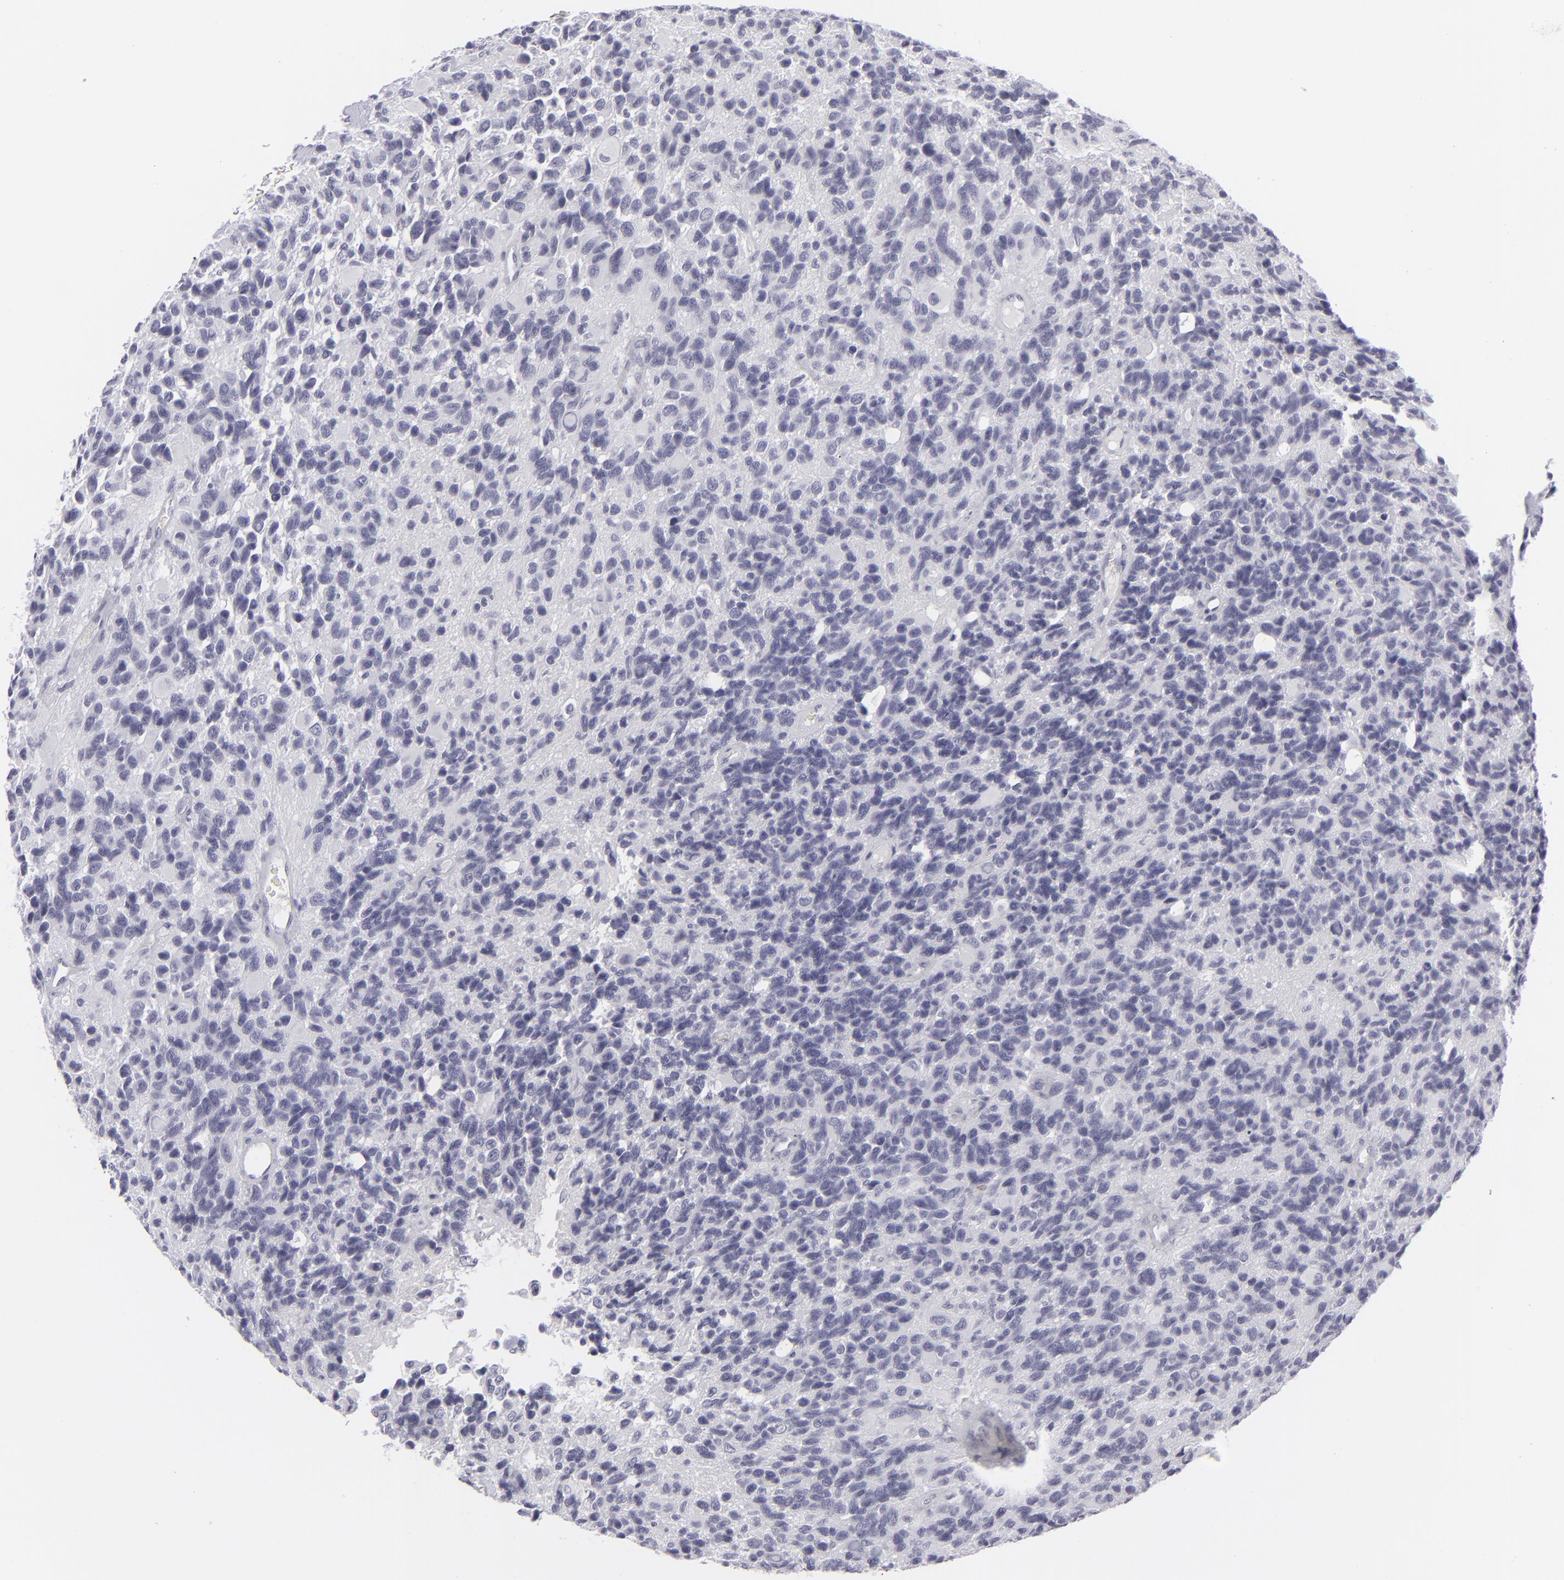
{"staining": {"intensity": "negative", "quantity": "none", "location": "none"}, "tissue": "glioma", "cell_type": "Tumor cells", "image_type": "cancer", "snomed": [{"axis": "morphology", "description": "Glioma, malignant, High grade"}, {"axis": "topography", "description": "Brain"}], "caption": "Immunohistochemistry (IHC) of glioma demonstrates no expression in tumor cells. (DAB (3,3'-diaminobenzidine) immunohistochemistry visualized using brightfield microscopy, high magnification).", "gene": "CD7", "patient": {"sex": "male", "age": 77}}